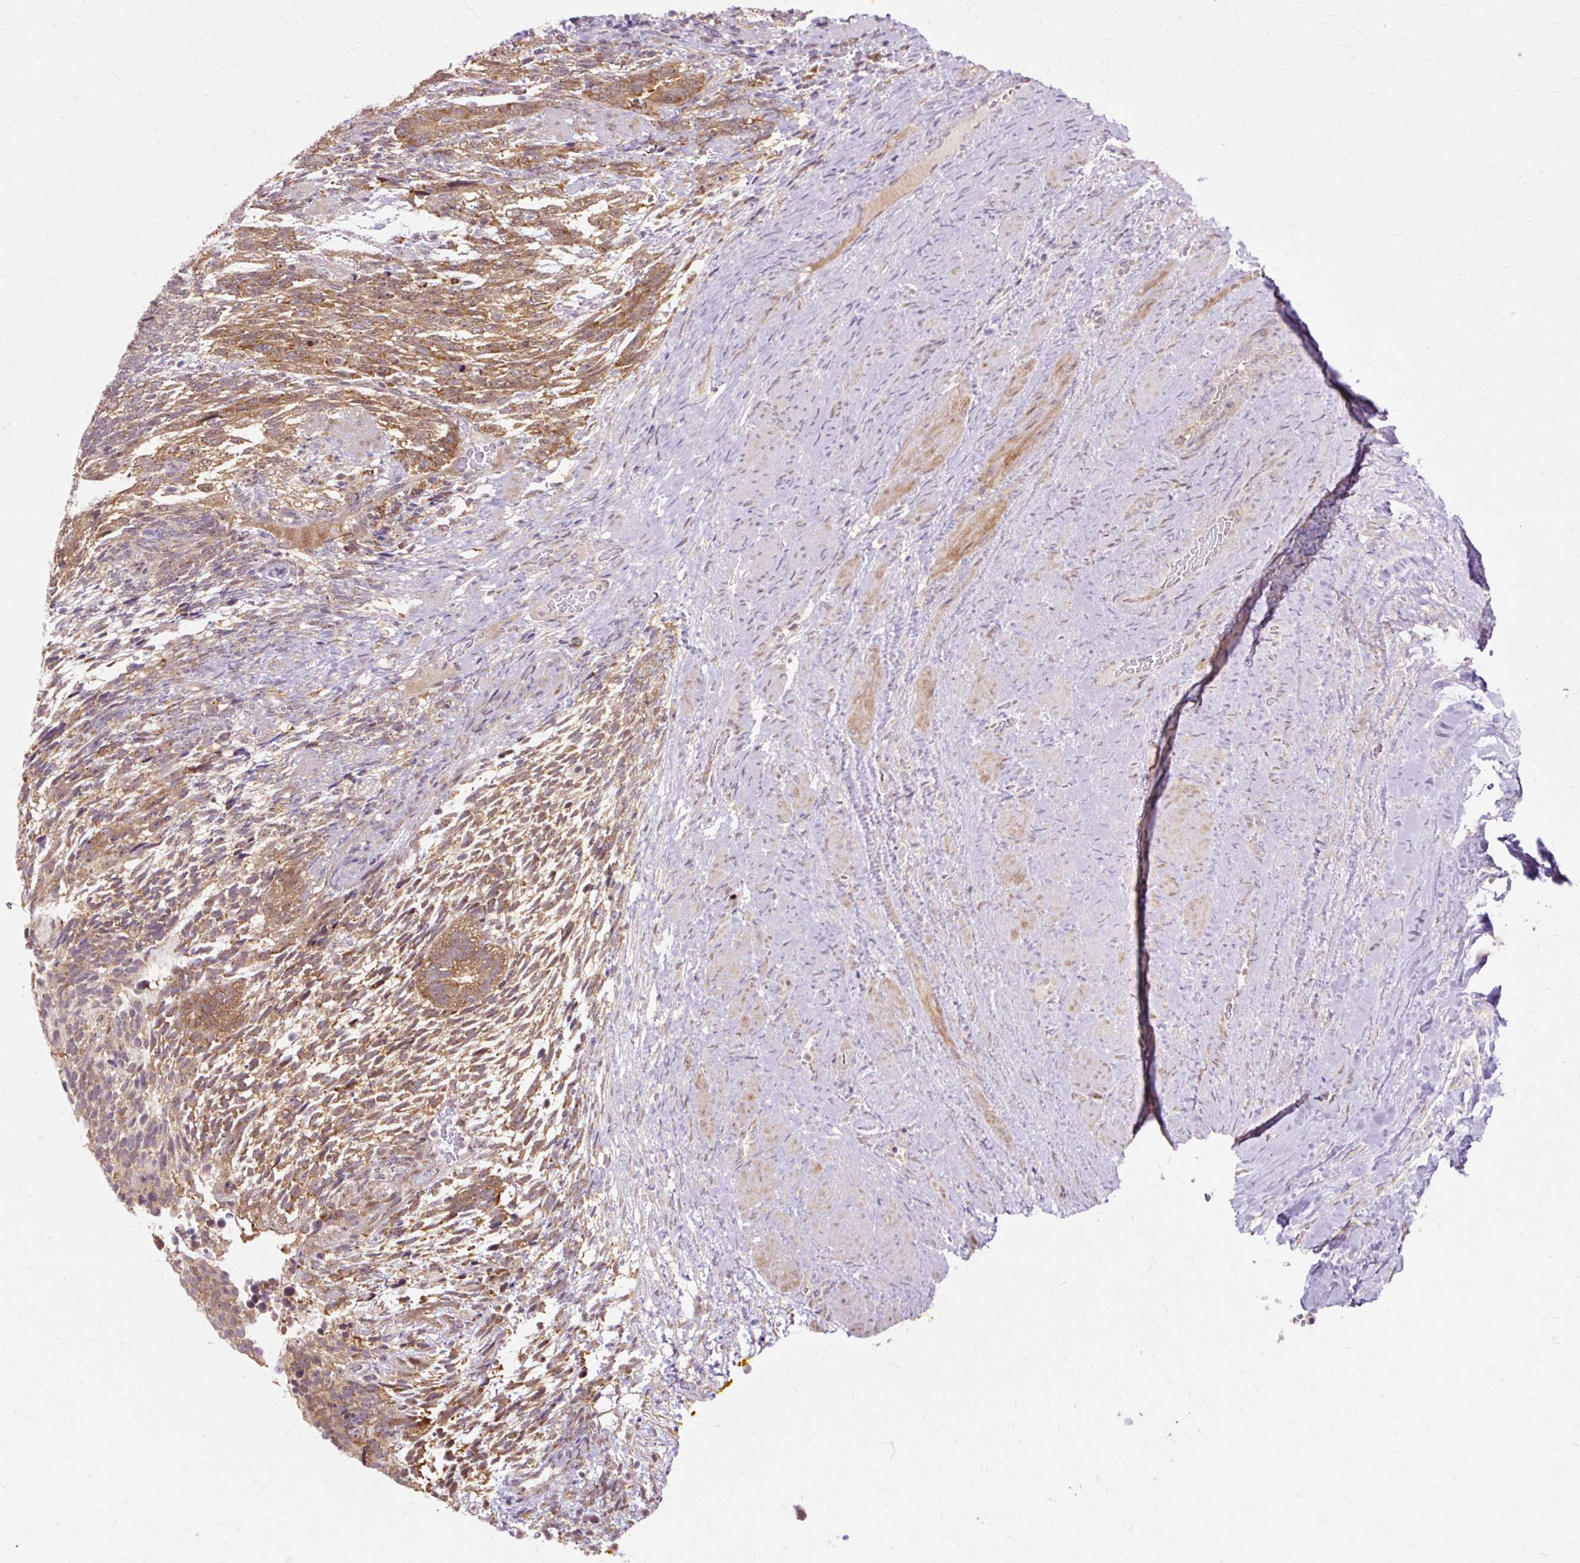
{"staining": {"intensity": "moderate", "quantity": ">75%", "location": "cytoplasmic/membranous"}, "tissue": "testis cancer", "cell_type": "Tumor cells", "image_type": "cancer", "snomed": [{"axis": "morphology", "description": "Carcinoma, Embryonal, NOS"}, {"axis": "topography", "description": "Testis"}], "caption": "Testis cancer tissue reveals moderate cytoplasmic/membranous expression in approximately >75% of tumor cells", "gene": "GEMIN2", "patient": {"sex": "male", "age": 23}}